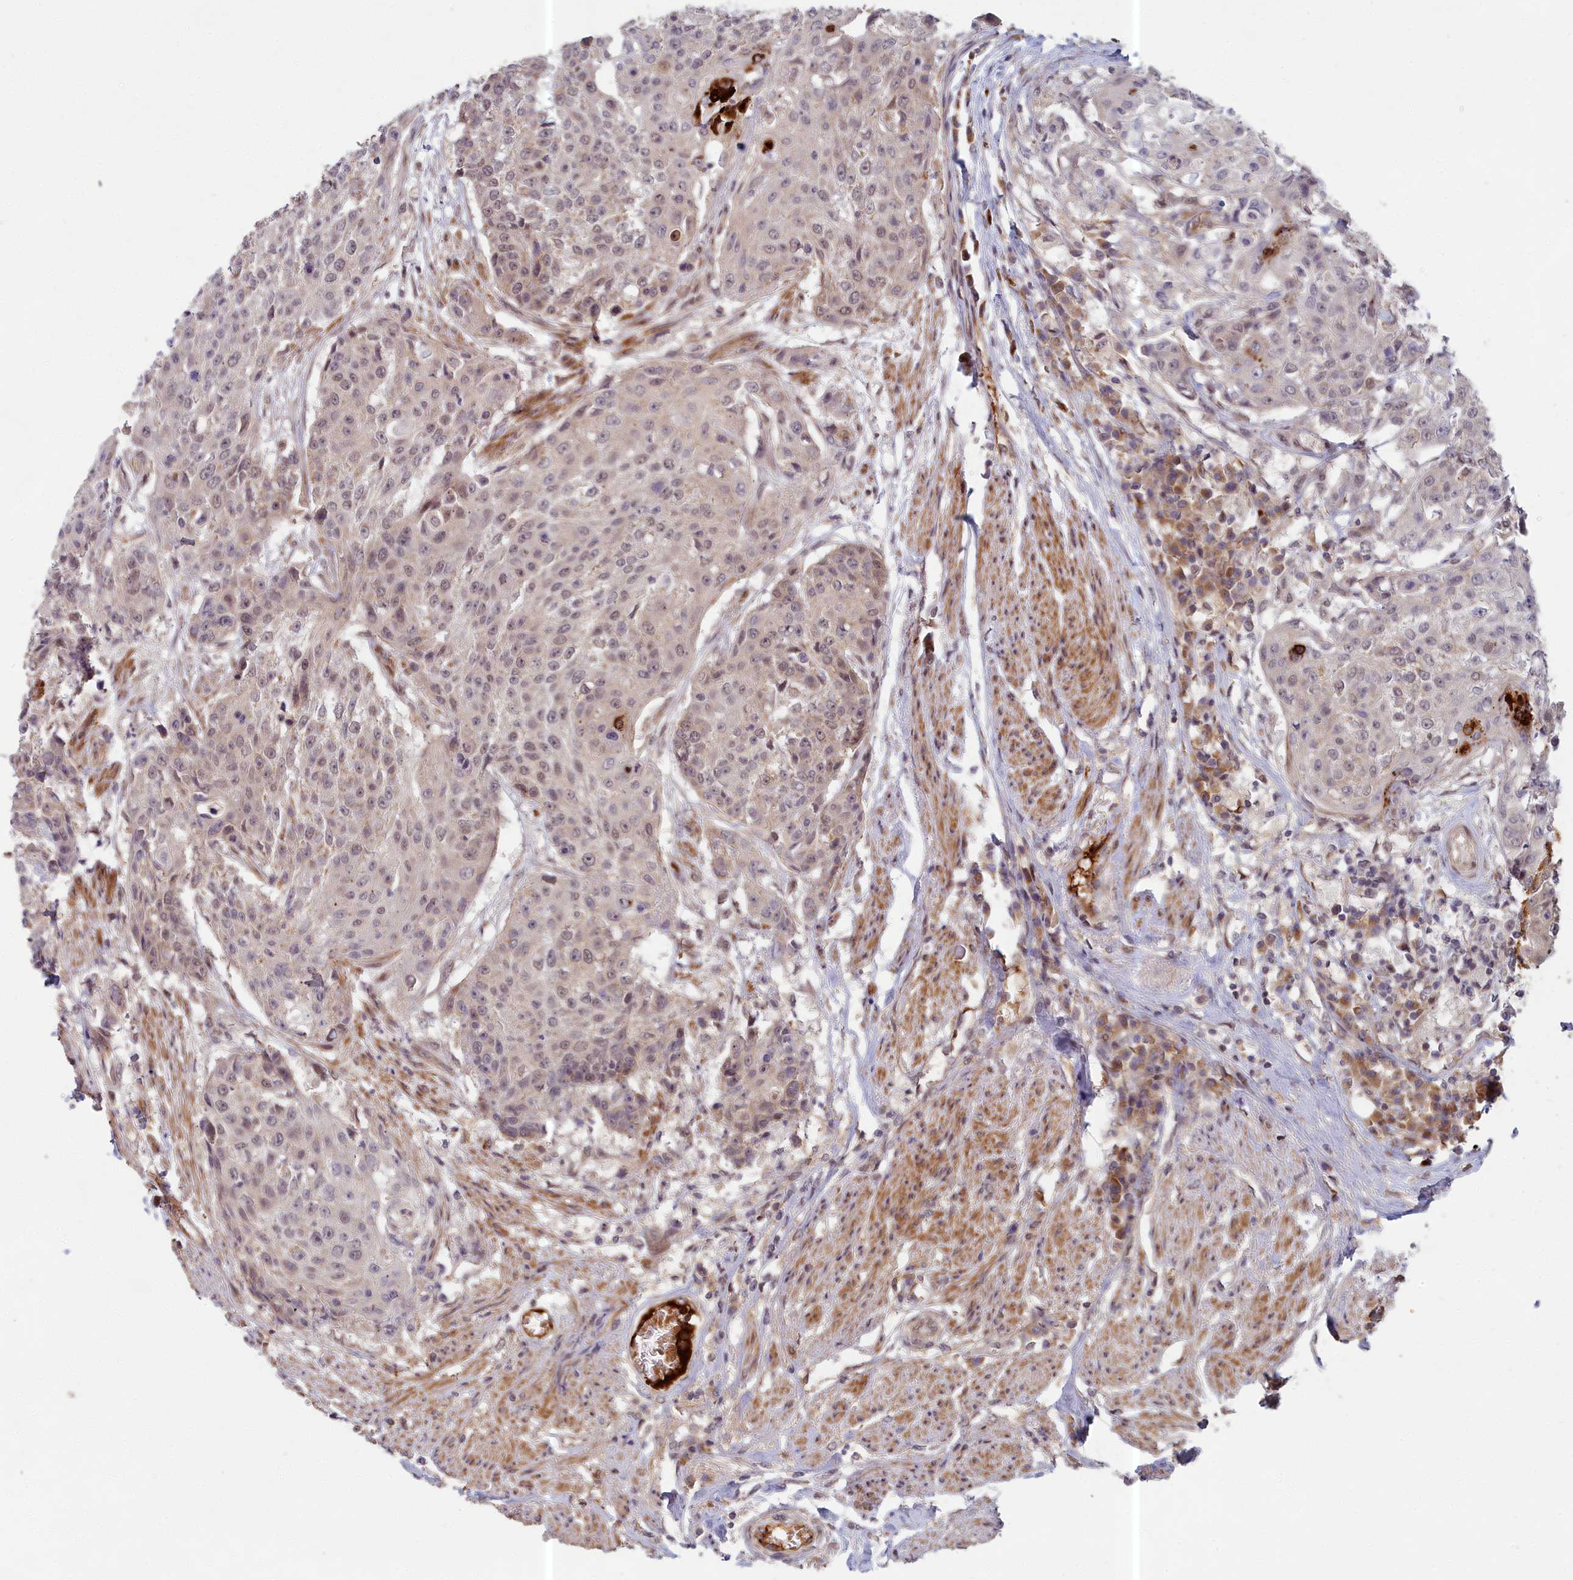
{"staining": {"intensity": "negative", "quantity": "none", "location": "none"}, "tissue": "urothelial cancer", "cell_type": "Tumor cells", "image_type": "cancer", "snomed": [{"axis": "morphology", "description": "Urothelial carcinoma, High grade"}, {"axis": "topography", "description": "Urinary bladder"}], "caption": "Protein analysis of urothelial carcinoma (high-grade) reveals no significant positivity in tumor cells.", "gene": "EARS2", "patient": {"sex": "female", "age": 63}}